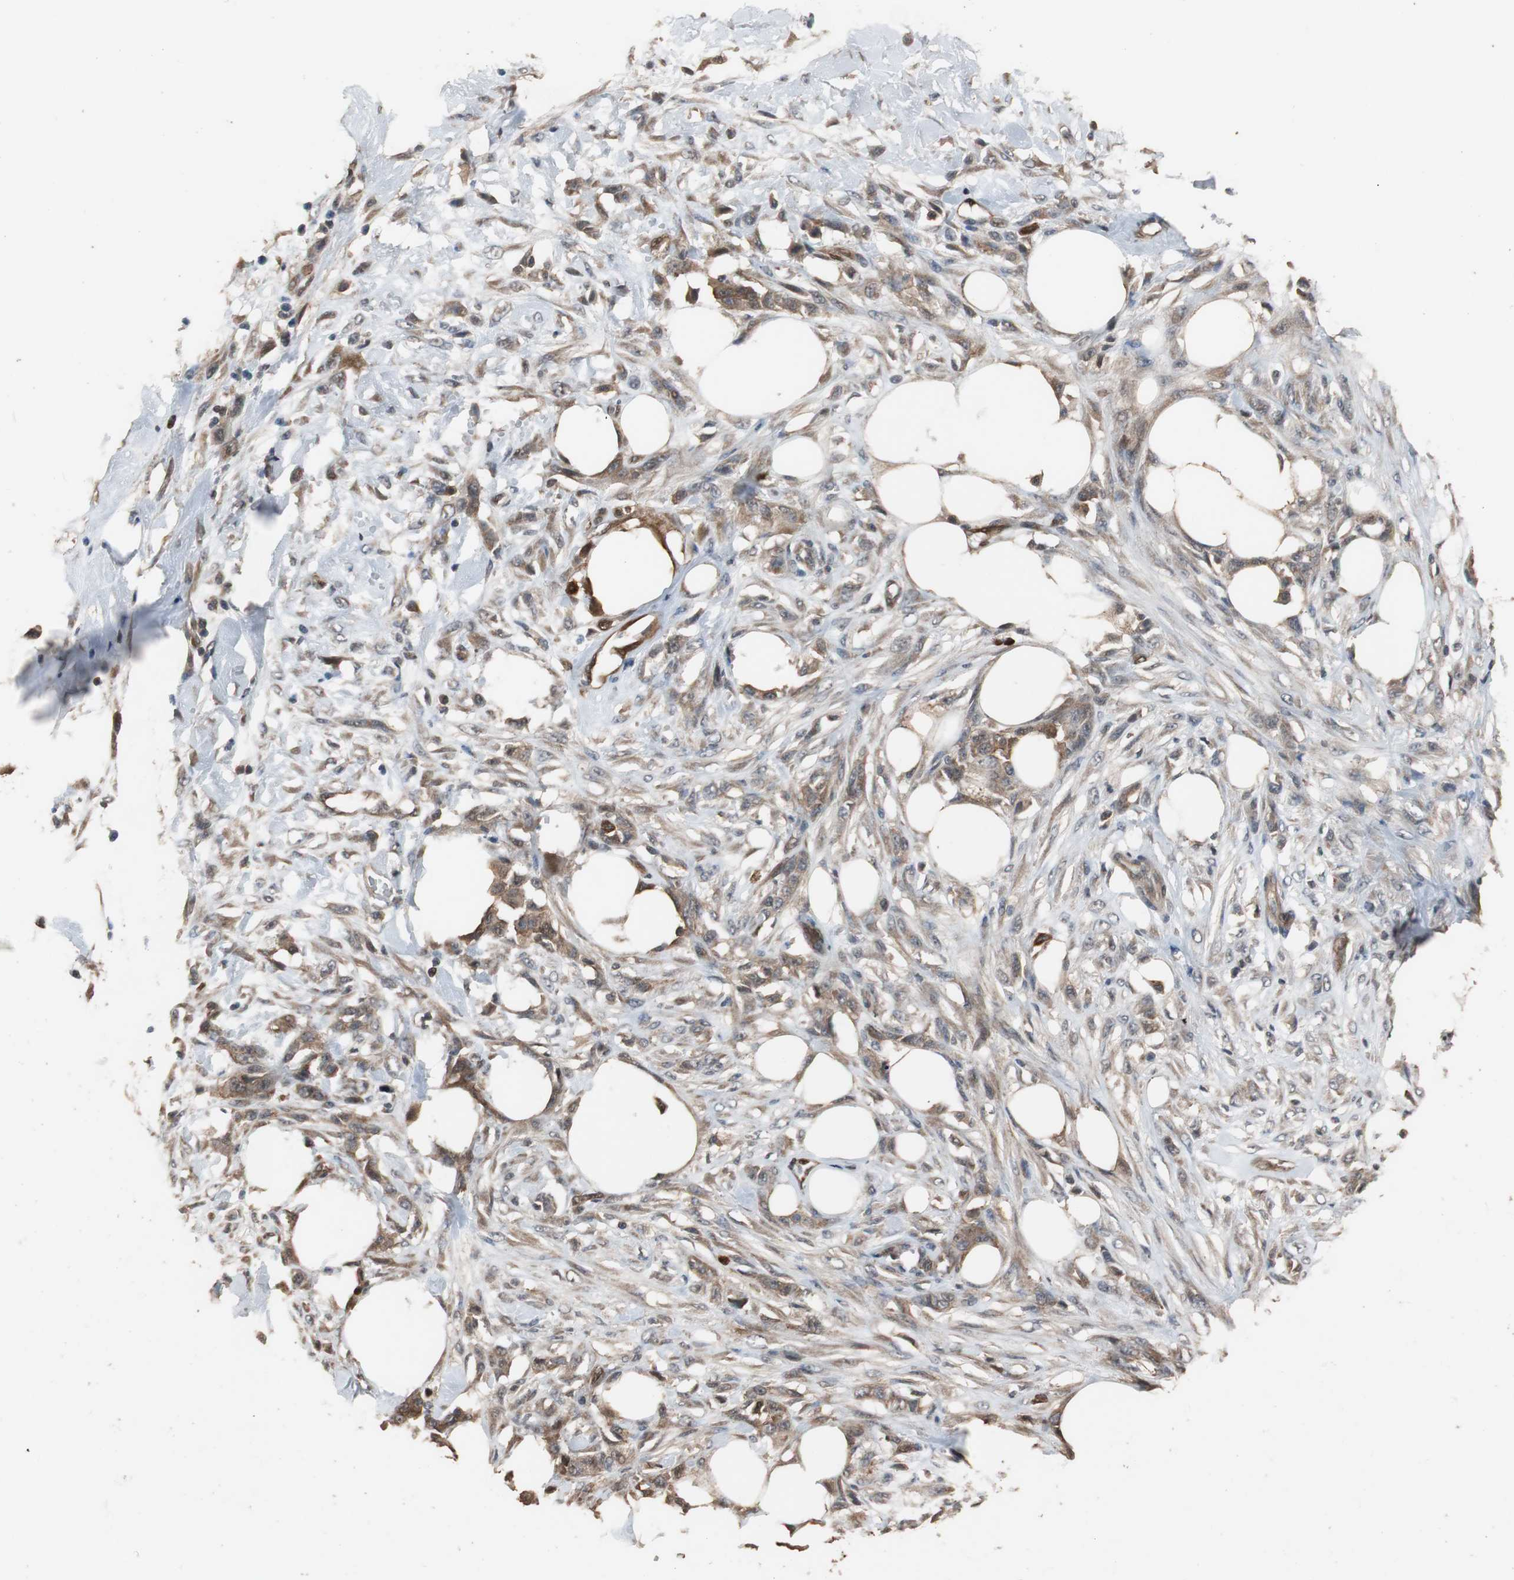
{"staining": {"intensity": "moderate", "quantity": "25%-75%", "location": "cytoplasmic/membranous"}, "tissue": "skin cancer", "cell_type": "Tumor cells", "image_type": "cancer", "snomed": [{"axis": "morphology", "description": "Normal tissue, NOS"}, {"axis": "morphology", "description": "Squamous cell carcinoma, NOS"}, {"axis": "topography", "description": "Skin"}], "caption": "High-magnification brightfield microscopy of skin cancer (squamous cell carcinoma) stained with DAB (3,3'-diaminobenzidine) (brown) and counterstained with hematoxylin (blue). tumor cells exhibit moderate cytoplasmic/membranous positivity is seen in approximately25%-75% of cells.", "gene": "NDRG1", "patient": {"sex": "female", "age": 59}}